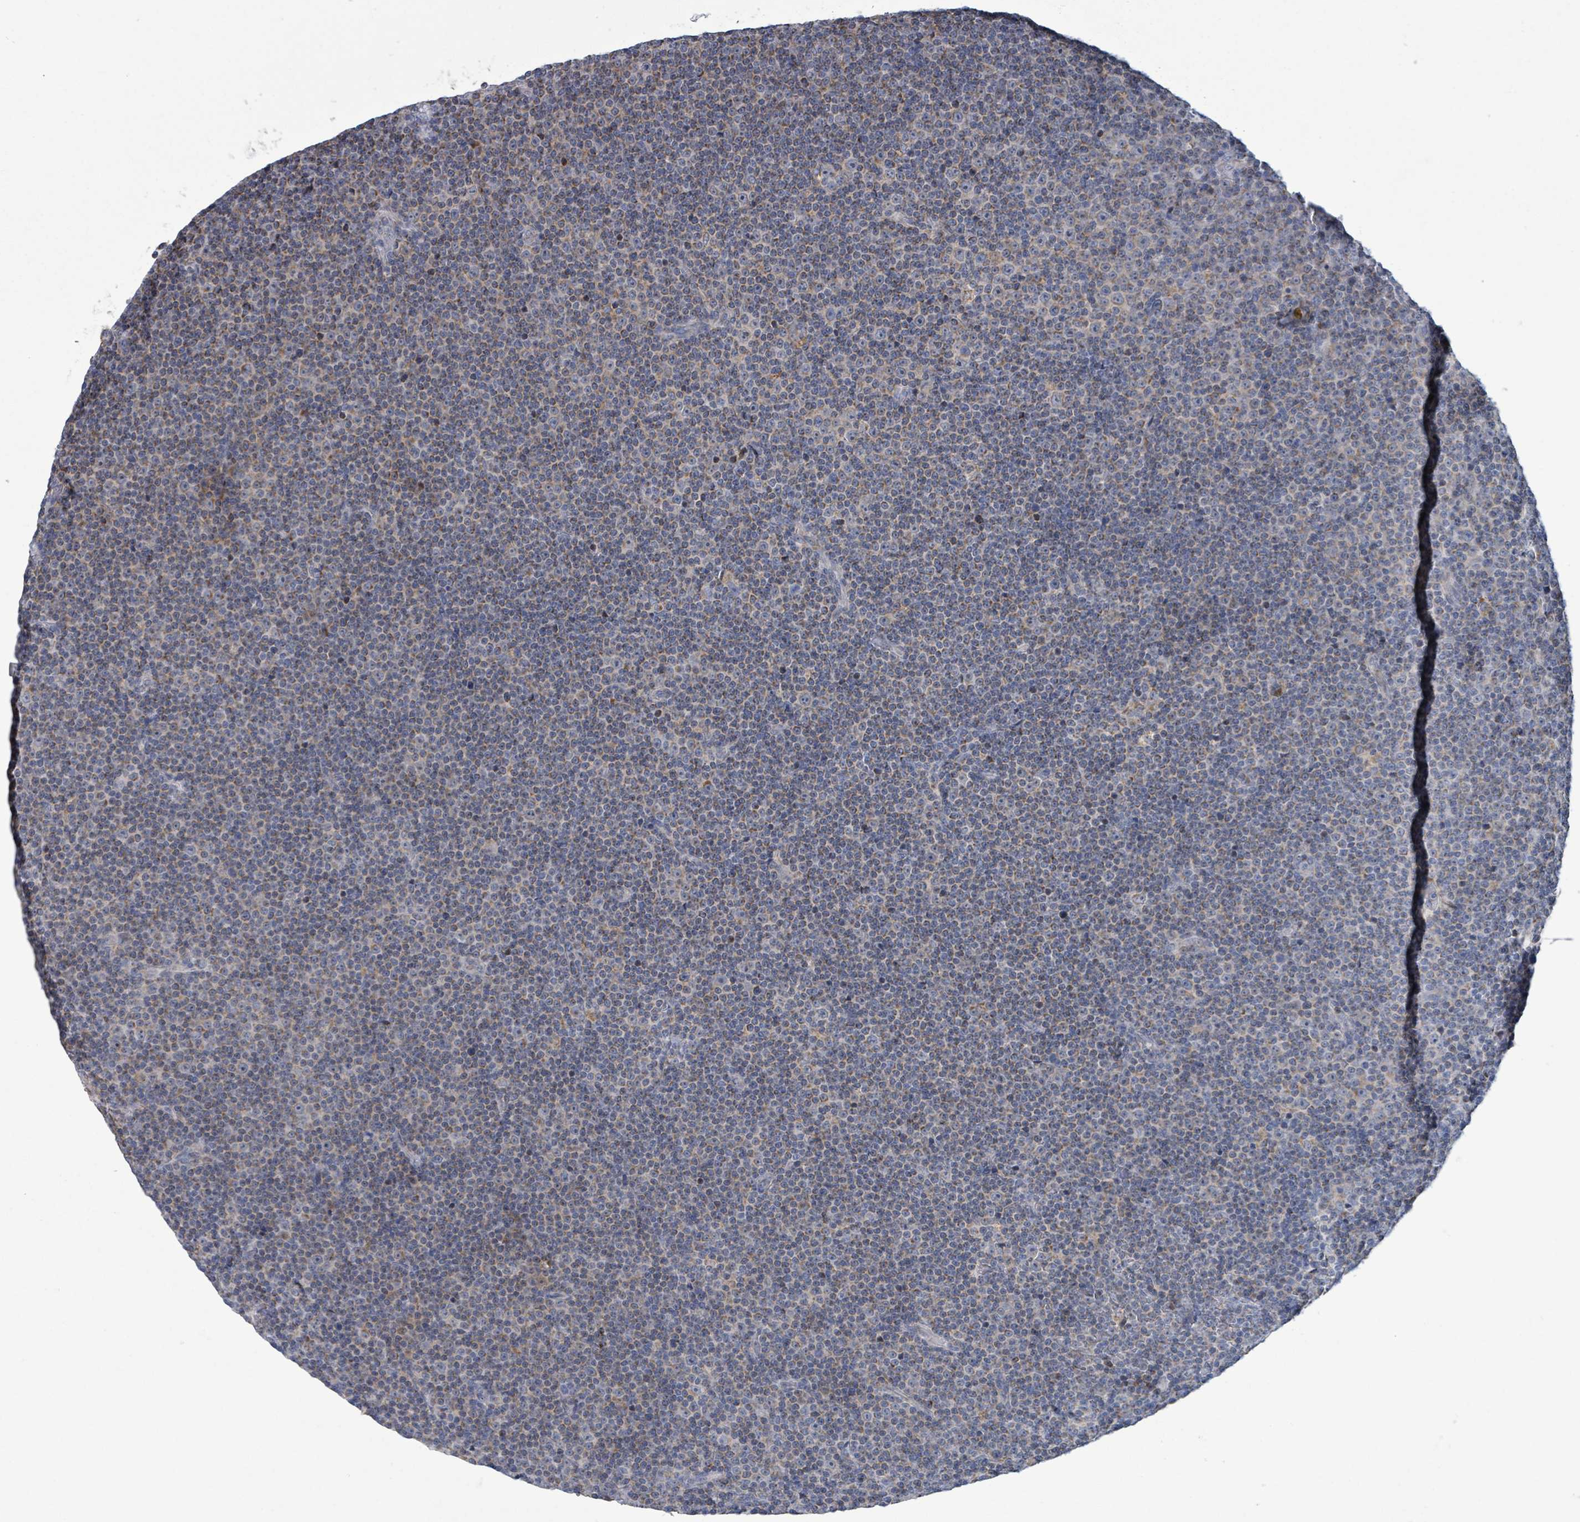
{"staining": {"intensity": "weak", "quantity": "<25%", "location": "cytoplasmic/membranous"}, "tissue": "lymphoma", "cell_type": "Tumor cells", "image_type": "cancer", "snomed": [{"axis": "morphology", "description": "Malignant lymphoma, non-Hodgkin's type, Low grade"}, {"axis": "topography", "description": "Lymph node"}], "caption": "Immunohistochemistry of human lymphoma reveals no positivity in tumor cells.", "gene": "AKR1C4", "patient": {"sex": "female", "age": 67}}